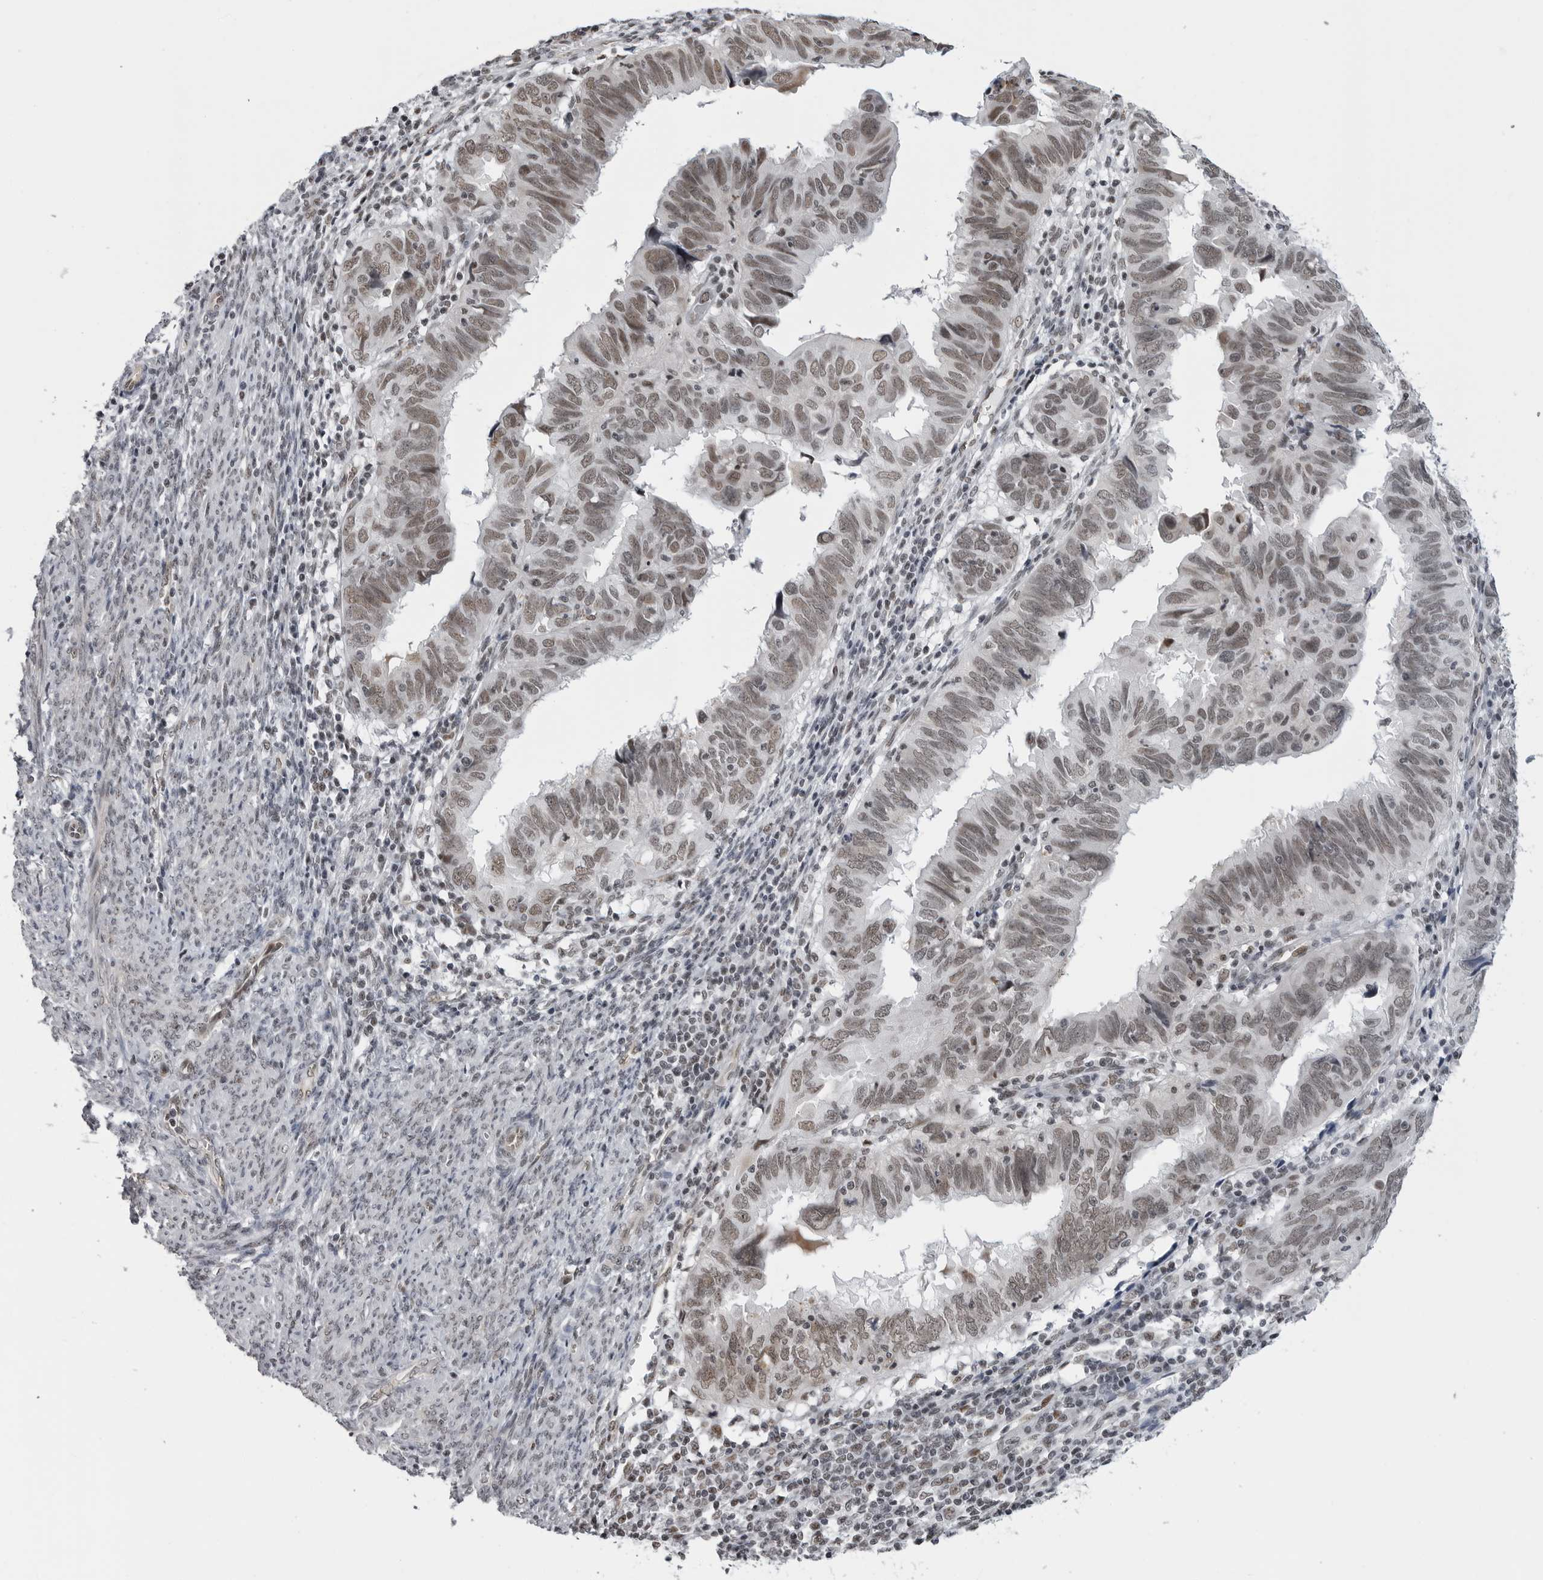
{"staining": {"intensity": "moderate", "quantity": ">75%", "location": "nuclear"}, "tissue": "endometrial cancer", "cell_type": "Tumor cells", "image_type": "cancer", "snomed": [{"axis": "morphology", "description": "Adenocarcinoma, NOS"}, {"axis": "topography", "description": "Uterus"}], "caption": "There is medium levels of moderate nuclear positivity in tumor cells of adenocarcinoma (endometrial), as demonstrated by immunohistochemical staining (brown color).", "gene": "RNF26", "patient": {"sex": "female", "age": 77}}